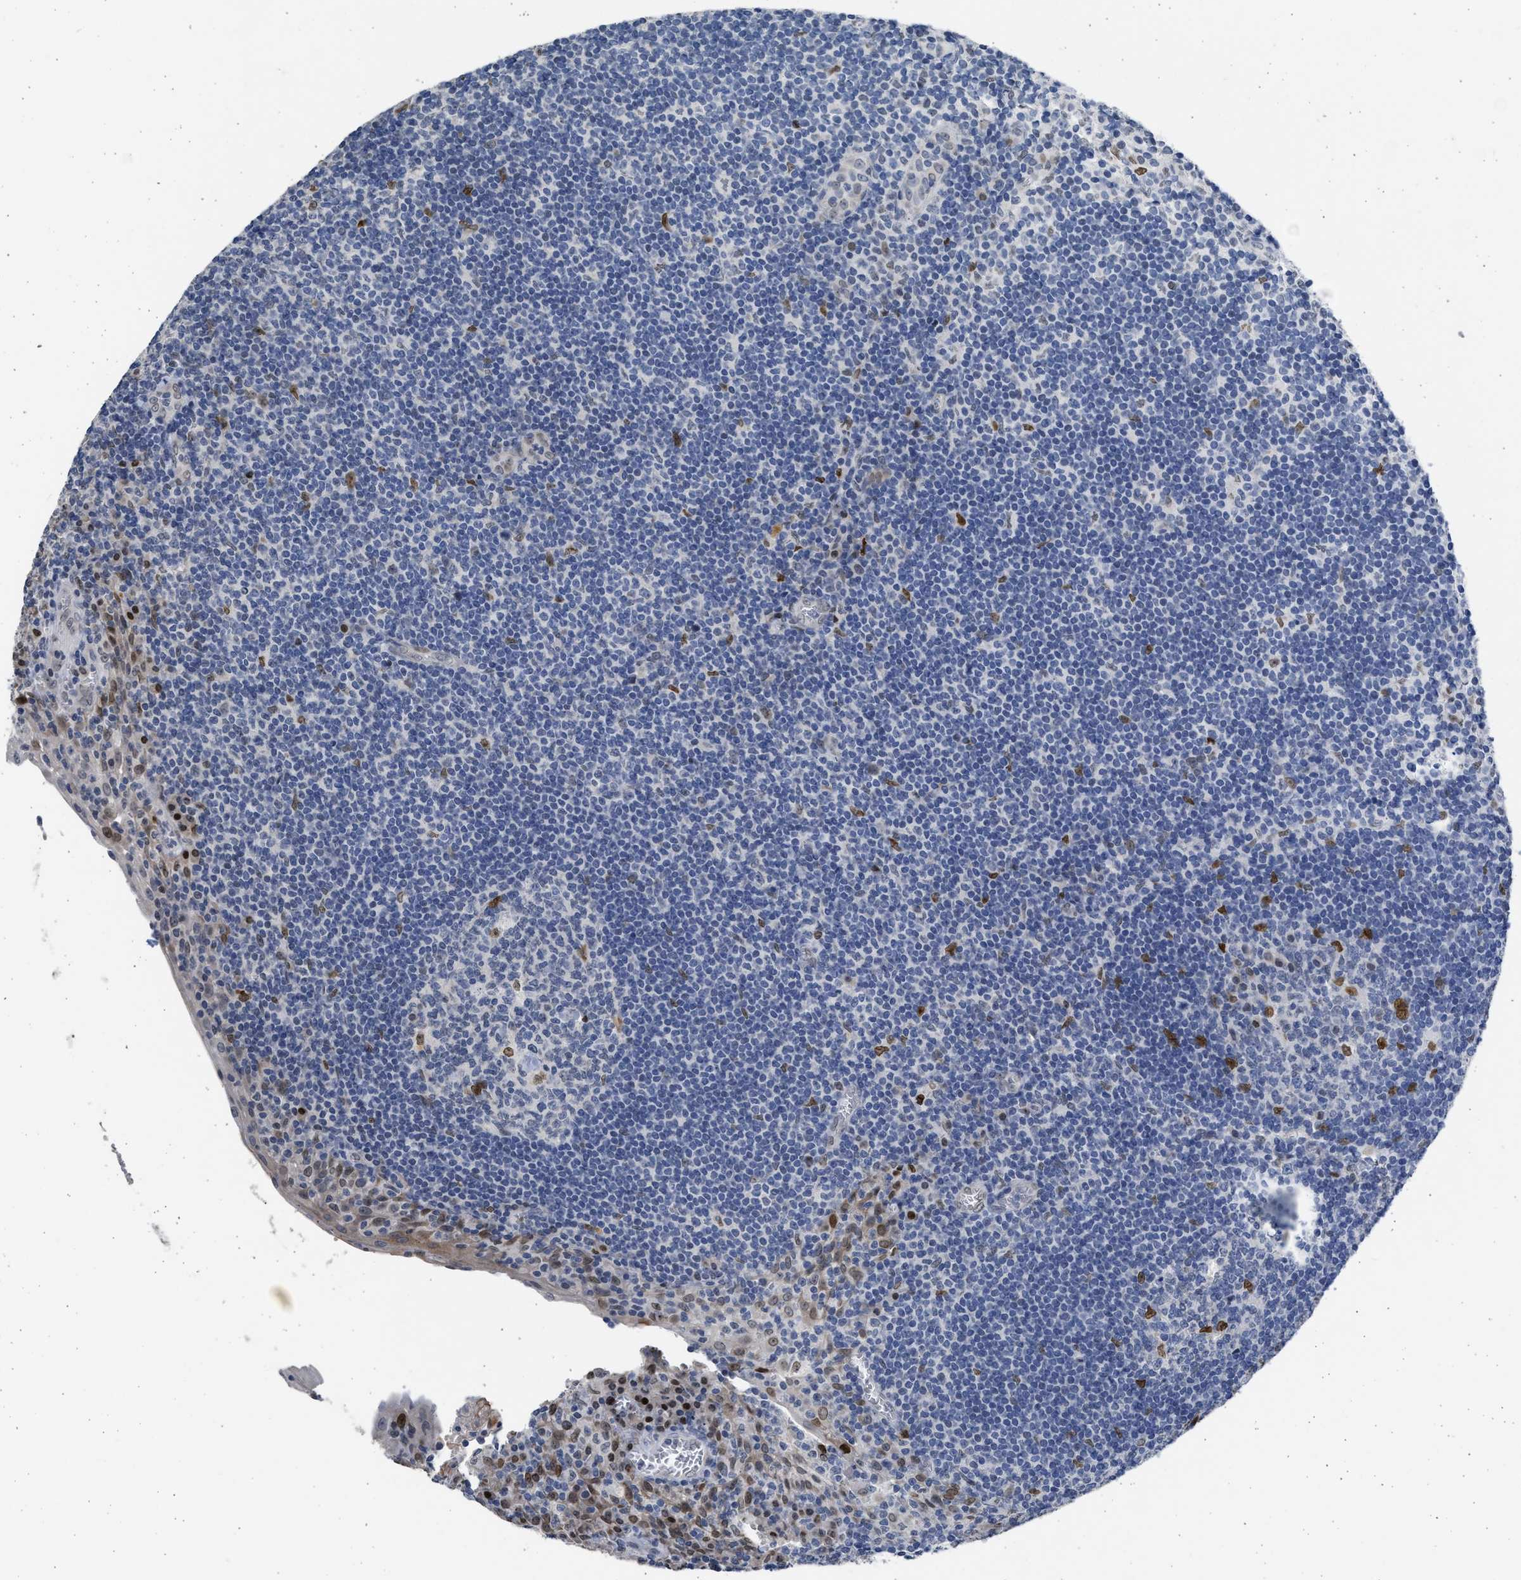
{"staining": {"intensity": "moderate", "quantity": "<25%", "location": "nuclear"}, "tissue": "tonsil", "cell_type": "Germinal center cells", "image_type": "normal", "snomed": [{"axis": "morphology", "description": "Normal tissue, NOS"}, {"axis": "topography", "description": "Tonsil"}], "caption": "Germinal center cells exhibit low levels of moderate nuclear staining in about <25% of cells in benign human tonsil.", "gene": "HMGN3", "patient": {"sex": "male", "age": 37}}